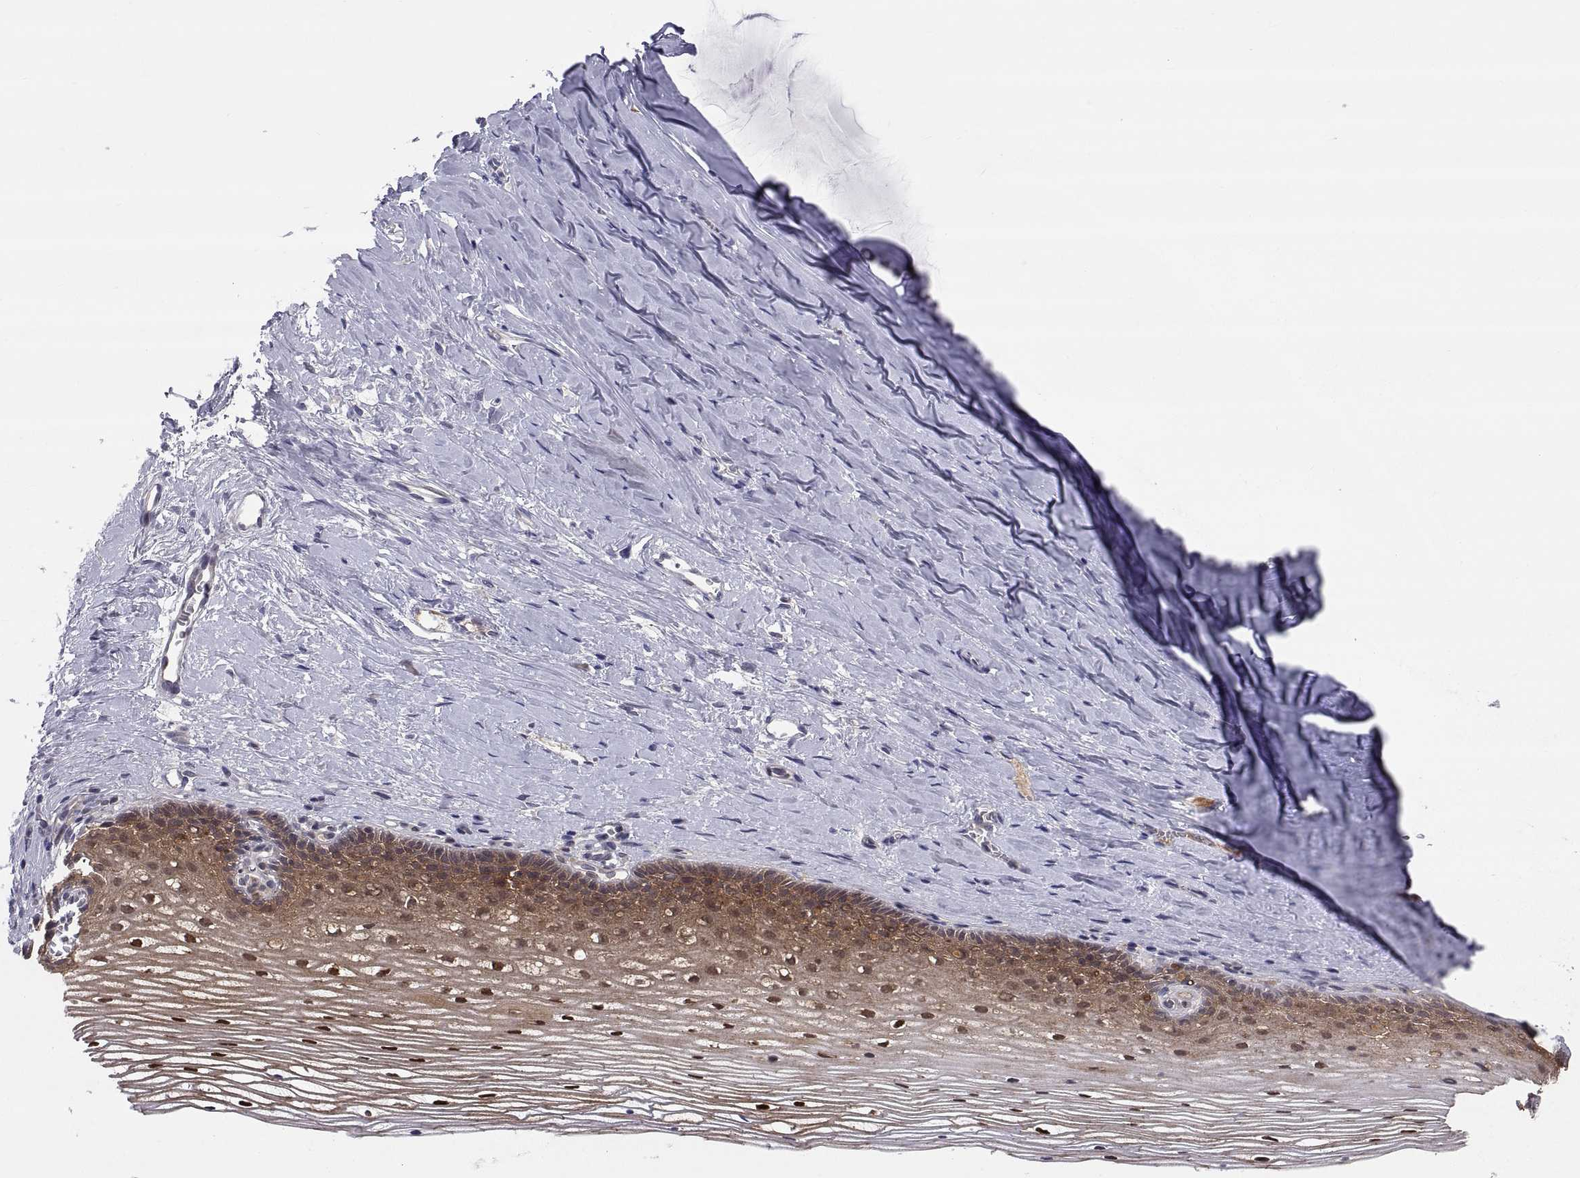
{"staining": {"intensity": "strong", "quantity": ">75%", "location": "cytoplasmic/membranous,nuclear"}, "tissue": "cervix", "cell_type": "Squamous epithelial cells", "image_type": "normal", "snomed": [{"axis": "morphology", "description": "Normal tissue, NOS"}, {"axis": "topography", "description": "Cervix"}], "caption": "Squamous epithelial cells reveal high levels of strong cytoplasmic/membranous,nuclear staining in about >75% of cells in benign human cervix.", "gene": "PKP1", "patient": {"sex": "female", "age": 40}}